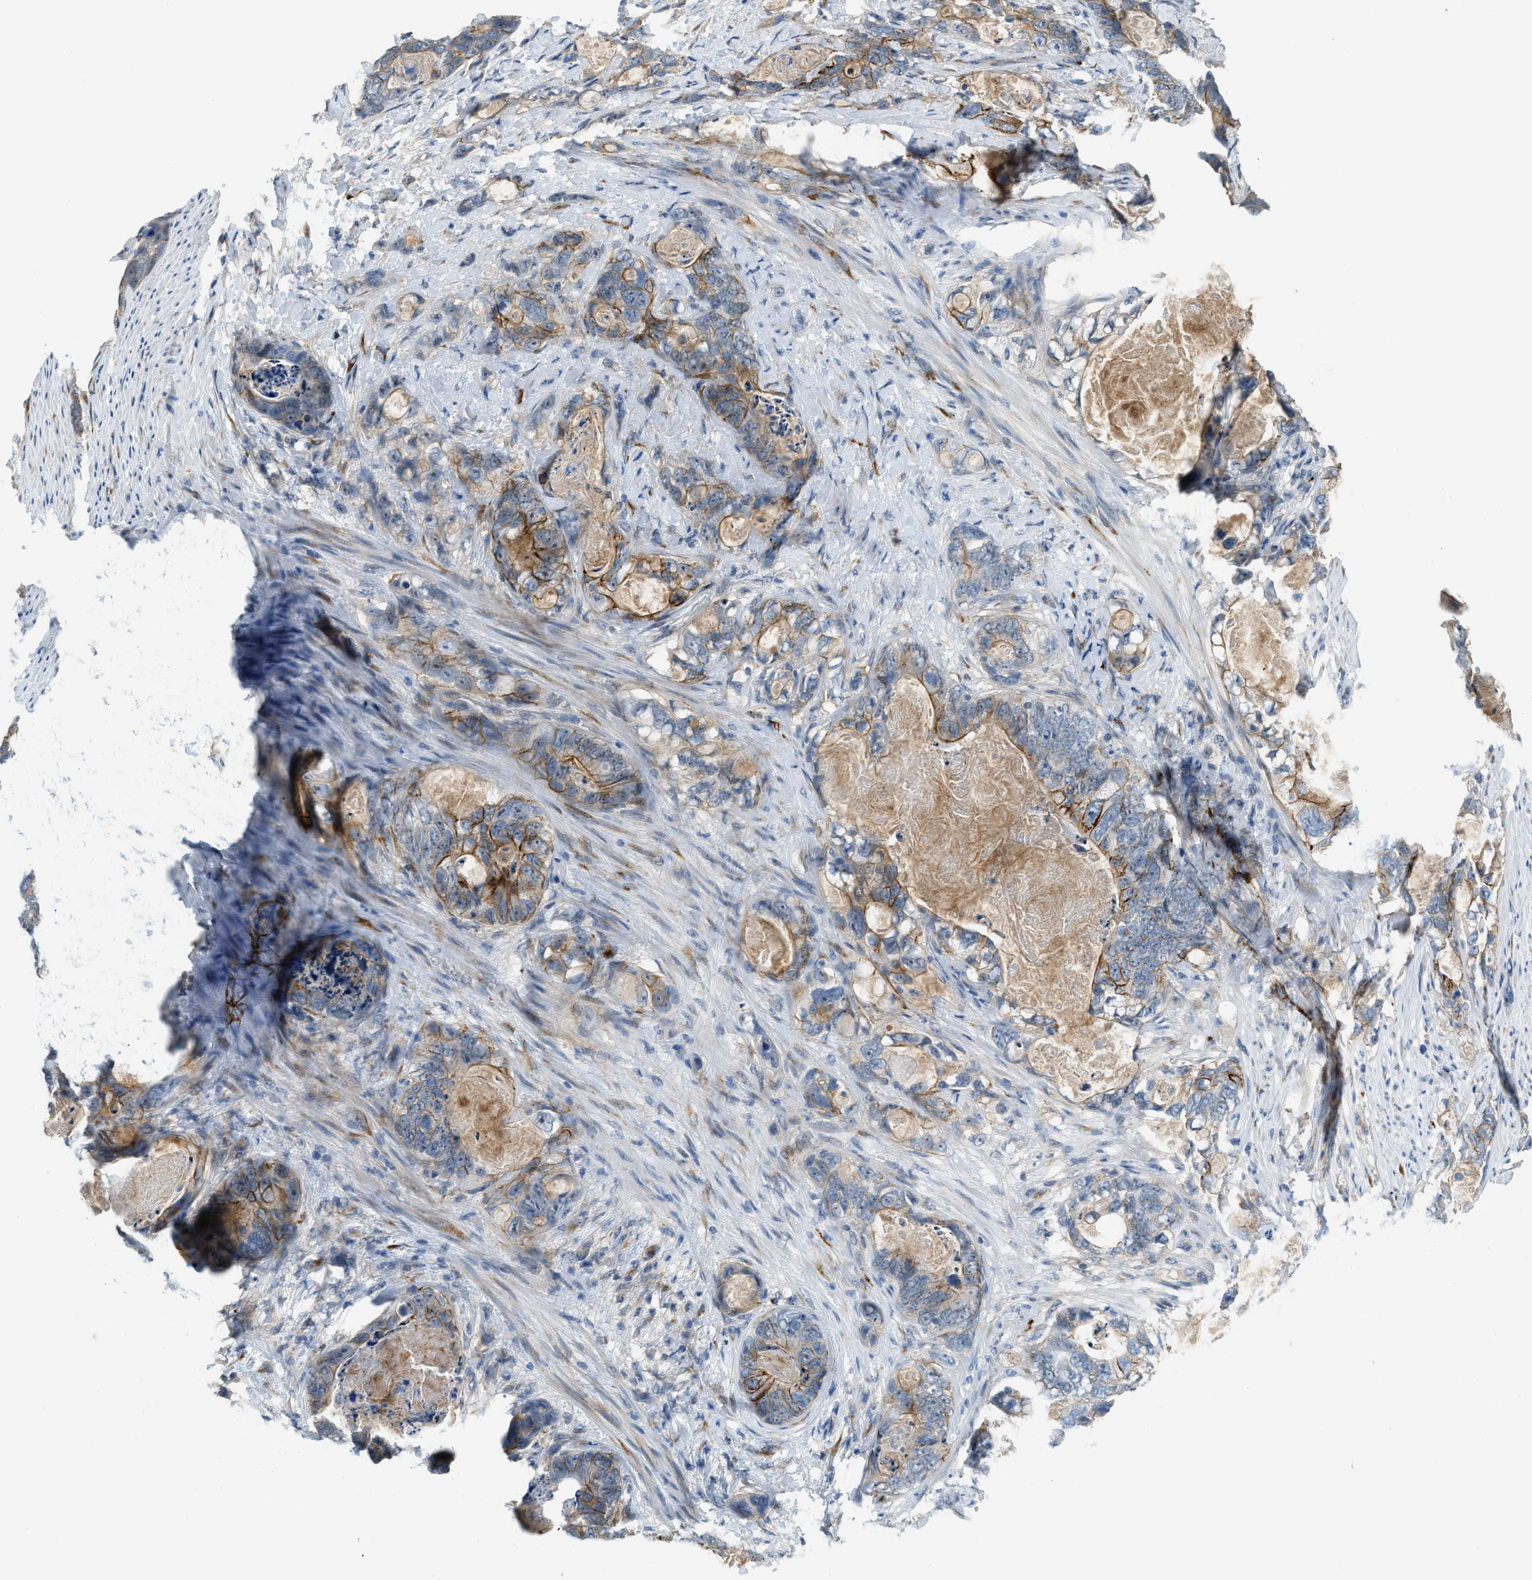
{"staining": {"intensity": "moderate", "quantity": ">75%", "location": "cytoplasmic/membranous"}, "tissue": "stomach cancer", "cell_type": "Tumor cells", "image_type": "cancer", "snomed": [{"axis": "morphology", "description": "Normal tissue, NOS"}, {"axis": "morphology", "description": "Adenocarcinoma, NOS"}, {"axis": "topography", "description": "Stomach"}], "caption": "Immunohistochemical staining of adenocarcinoma (stomach) exhibits medium levels of moderate cytoplasmic/membranous protein expression in approximately >75% of tumor cells.", "gene": "TMEM154", "patient": {"sex": "female", "age": 89}}